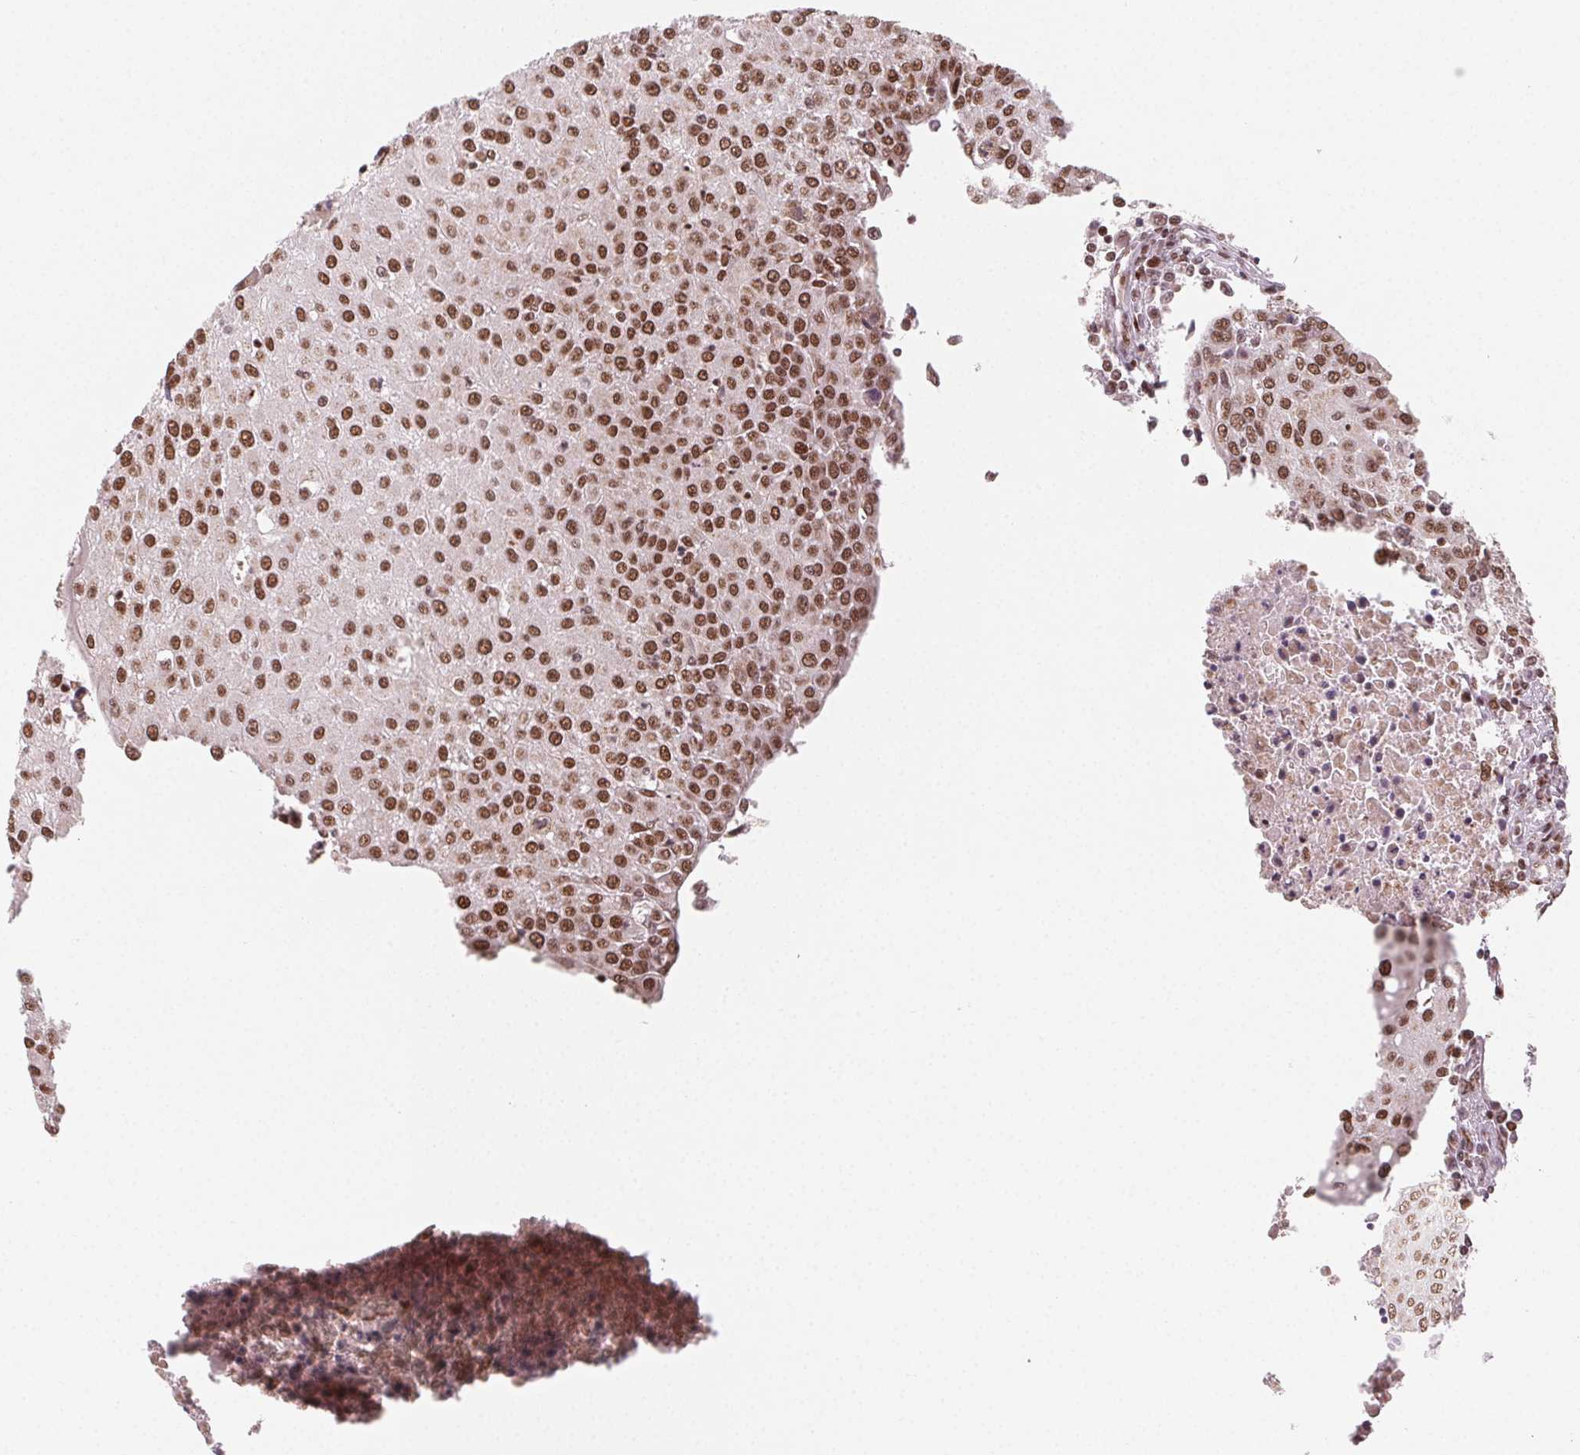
{"staining": {"intensity": "moderate", "quantity": ">75%", "location": "nuclear"}, "tissue": "urothelial cancer", "cell_type": "Tumor cells", "image_type": "cancer", "snomed": [{"axis": "morphology", "description": "Urothelial carcinoma, High grade"}, {"axis": "topography", "description": "Urinary bladder"}], "caption": "Immunohistochemical staining of human urothelial cancer shows moderate nuclear protein expression in about >75% of tumor cells.", "gene": "TOPORS", "patient": {"sex": "female", "age": 85}}